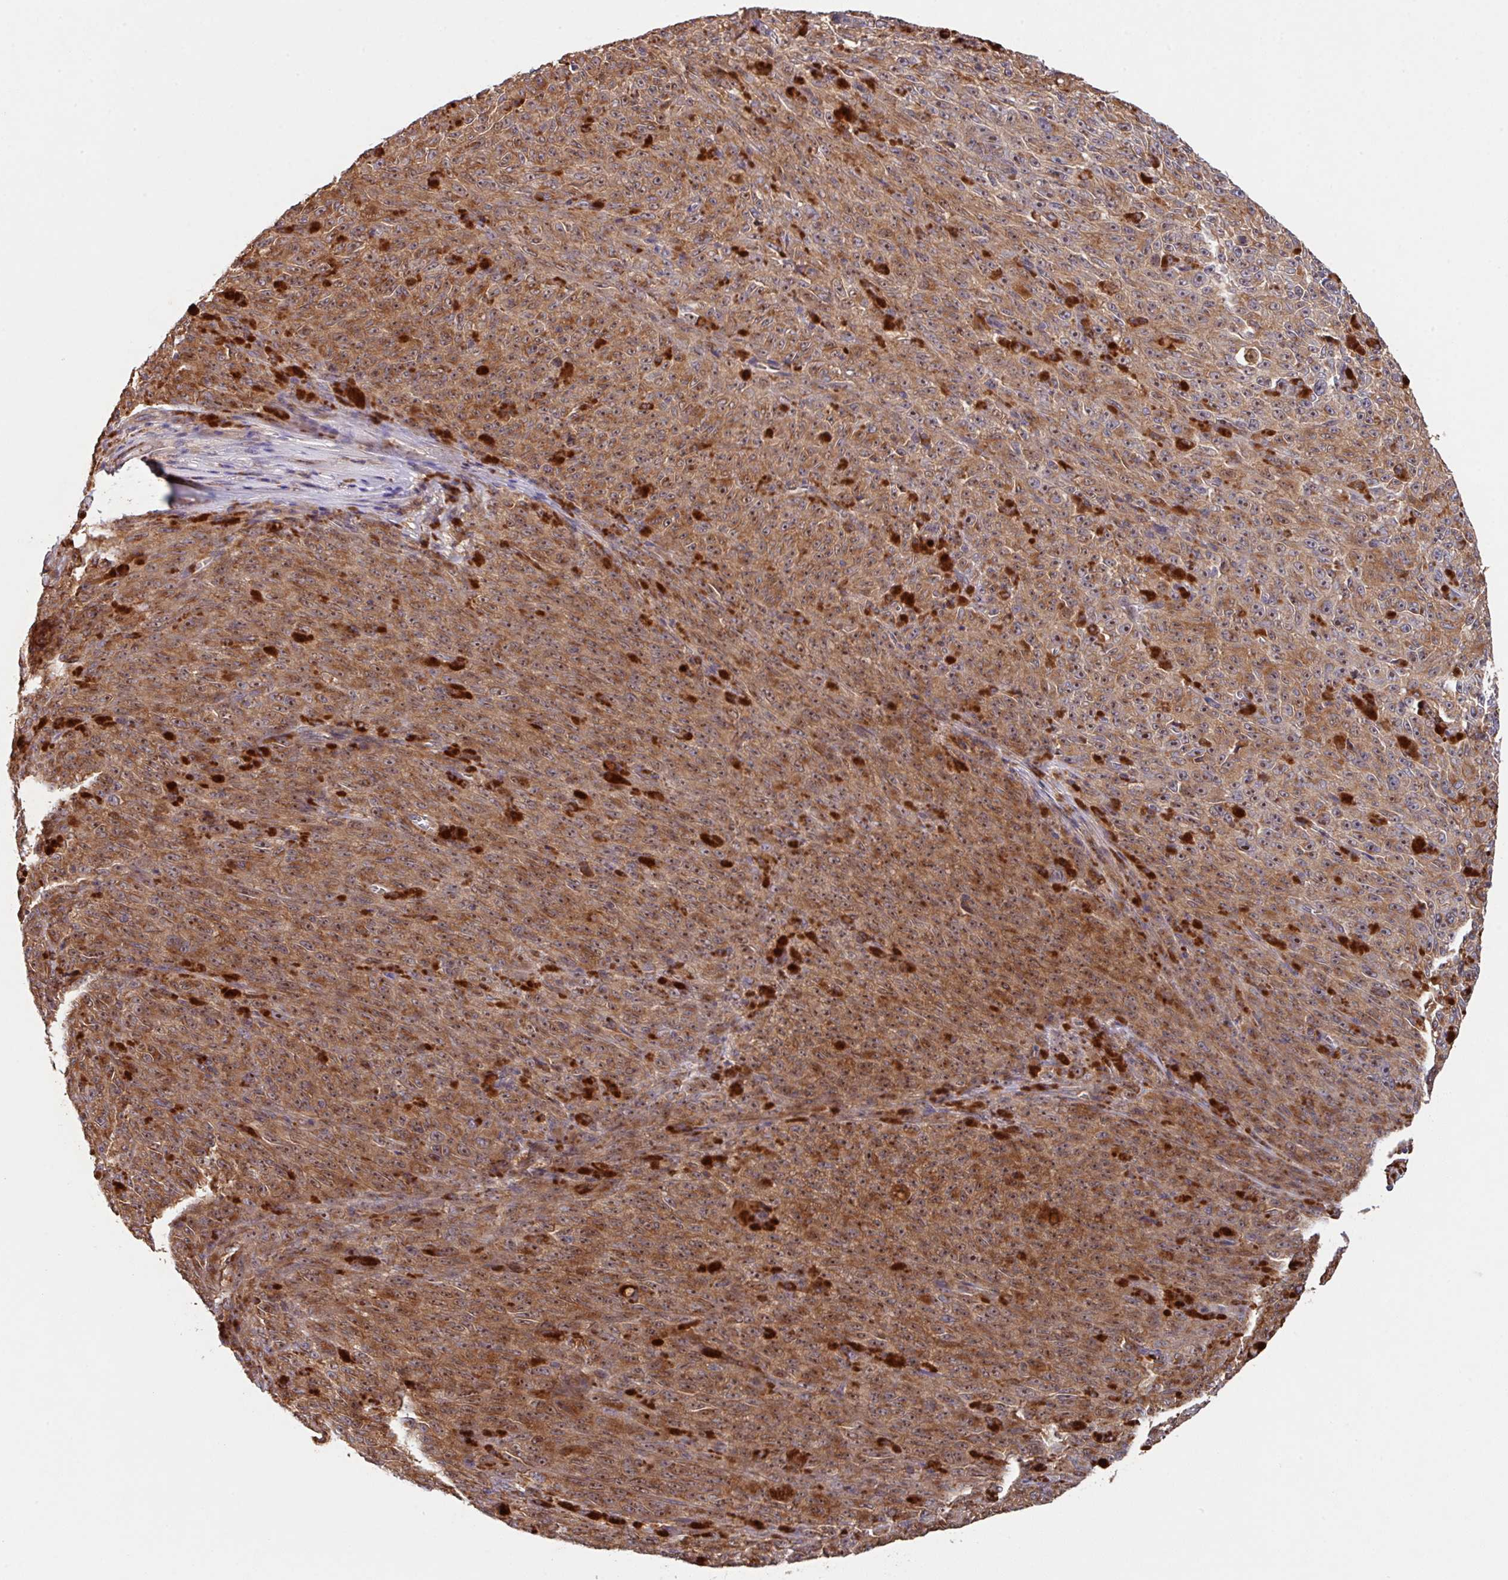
{"staining": {"intensity": "moderate", "quantity": ">75%", "location": "cytoplasmic/membranous,nuclear"}, "tissue": "melanoma", "cell_type": "Tumor cells", "image_type": "cancer", "snomed": [{"axis": "morphology", "description": "Malignant melanoma, NOS"}, {"axis": "topography", "description": "Skin"}], "caption": "A micrograph showing moderate cytoplasmic/membranous and nuclear expression in about >75% of tumor cells in malignant melanoma, as visualized by brown immunohistochemical staining.", "gene": "TRIM14", "patient": {"sex": "female", "age": 82}}